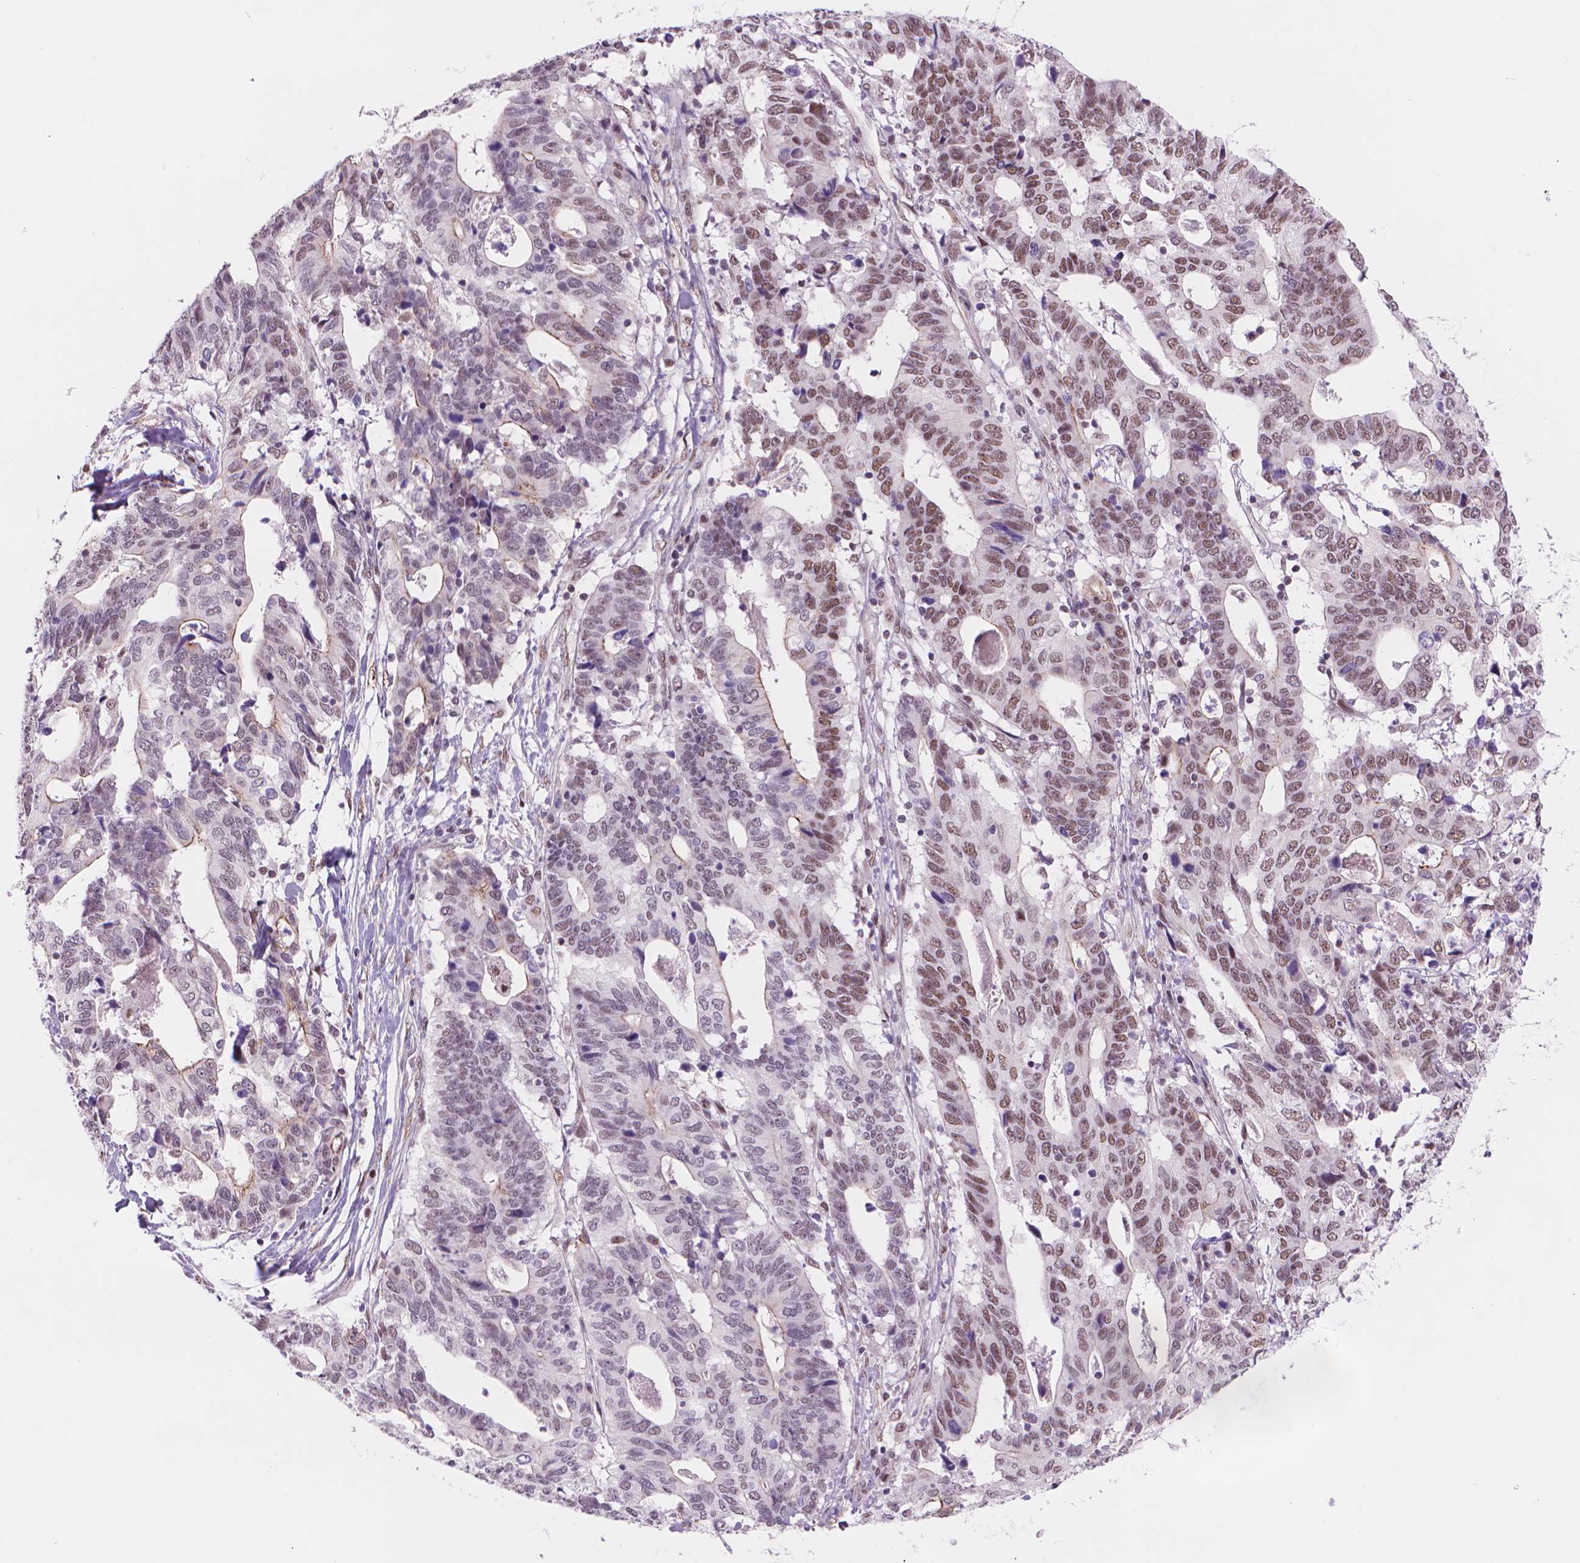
{"staining": {"intensity": "moderate", "quantity": "25%-75%", "location": "cytoplasmic/membranous,nuclear"}, "tissue": "stomach cancer", "cell_type": "Tumor cells", "image_type": "cancer", "snomed": [{"axis": "morphology", "description": "Adenocarcinoma, NOS"}, {"axis": "topography", "description": "Stomach, upper"}], "caption": "Human adenocarcinoma (stomach) stained with a protein marker demonstrates moderate staining in tumor cells.", "gene": "POLR3D", "patient": {"sex": "female", "age": 67}}